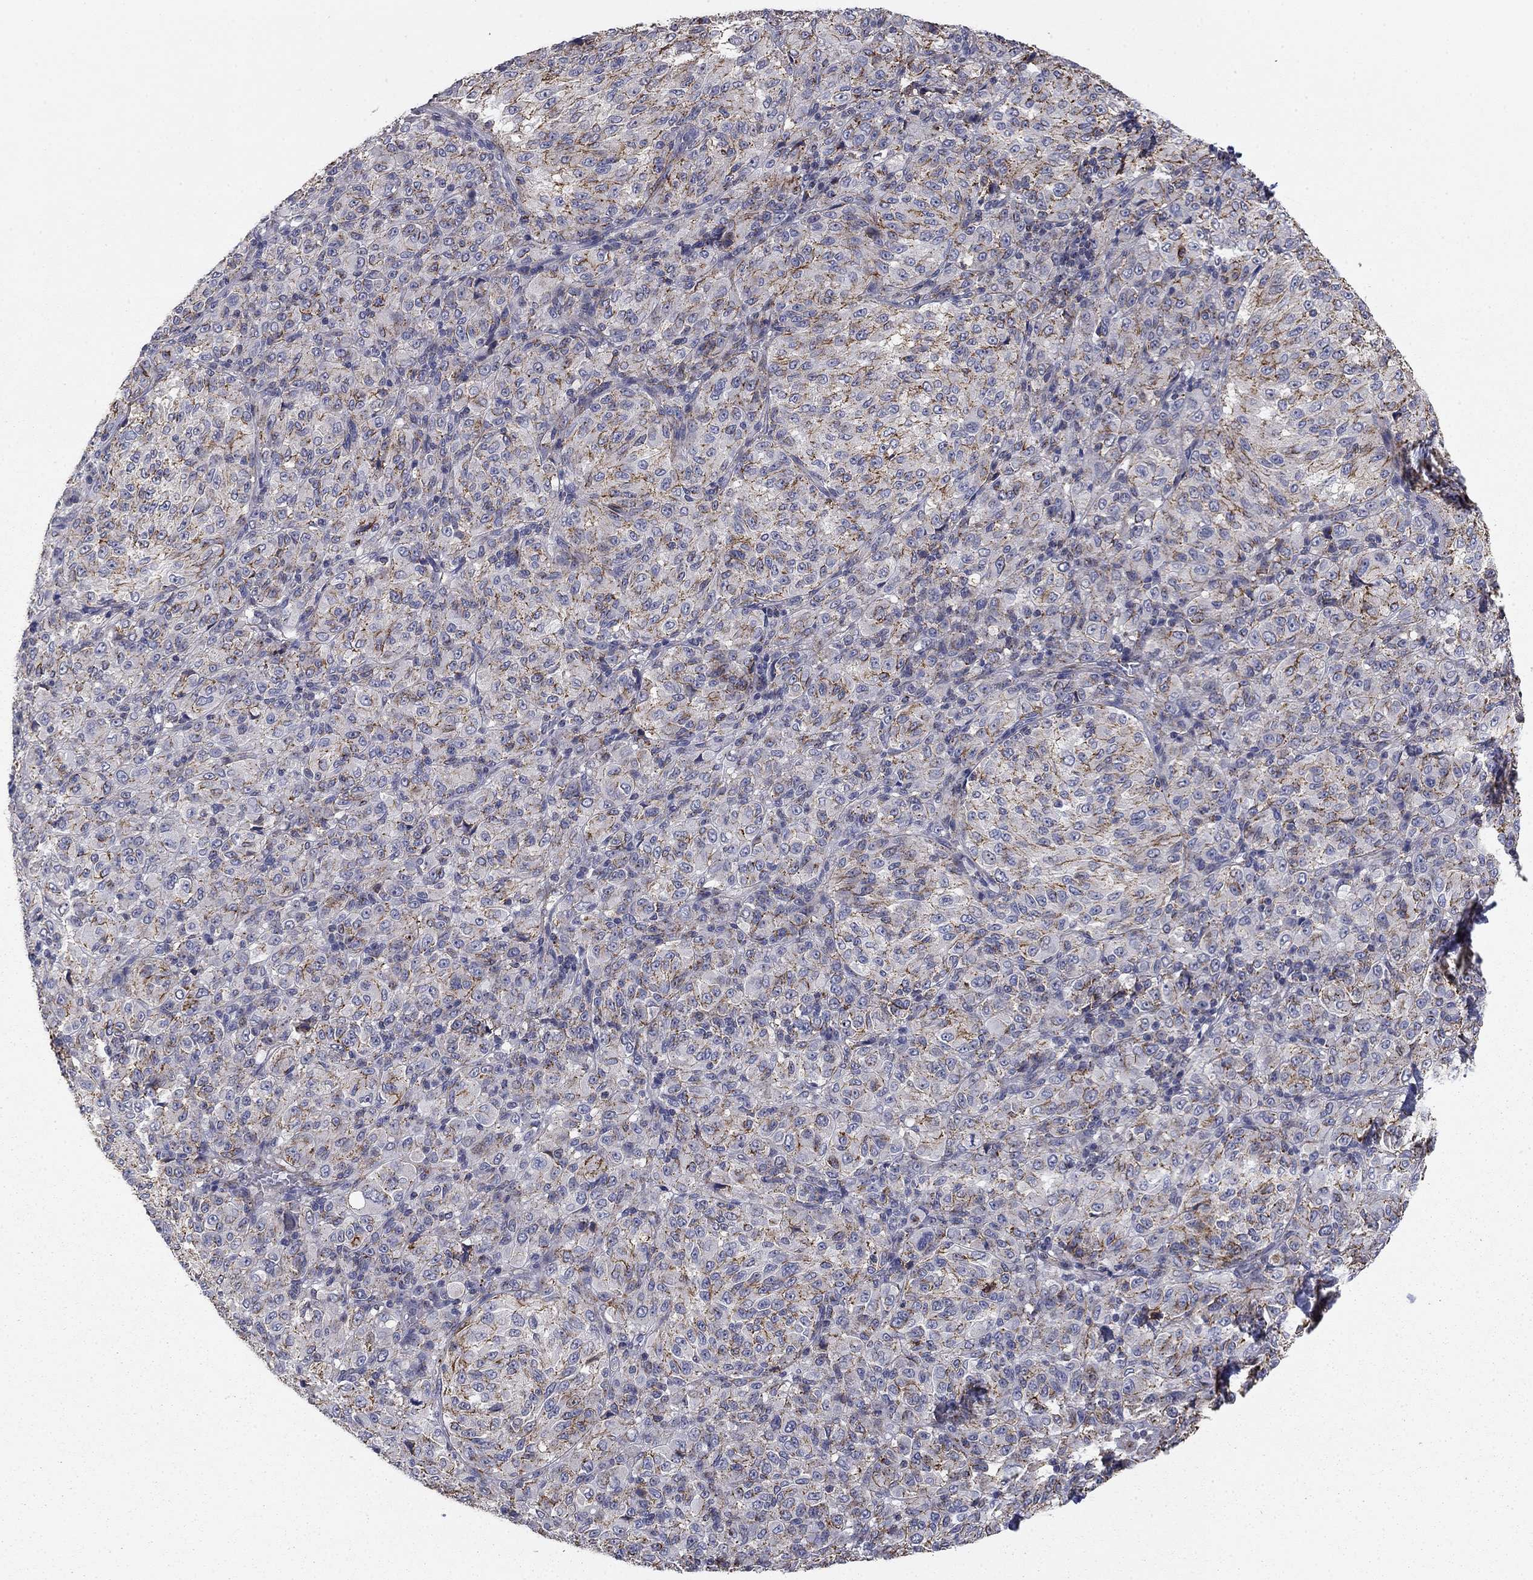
{"staining": {"intensity": "moderate", "quantity": ">75%", "location": "cytoplasmic/membranous"}, "tissue": "melanoma", "cell_type": "Tumor cells", "image_type": "cancer", "snomed": [{"axis": "morphology", "description": "Malignant melanoma, Metastatic site"}, {"axis": "topography", "description": "Brain"}], "caption": "A micrograph showing moderate cytoplasmic/membranous expression in about >75% of tumor cells in melanoma, as visualized by brown immunohistochemical staining.", "gene": "SEPTIN3", "patient": {"sex": "female", "age": 56}}